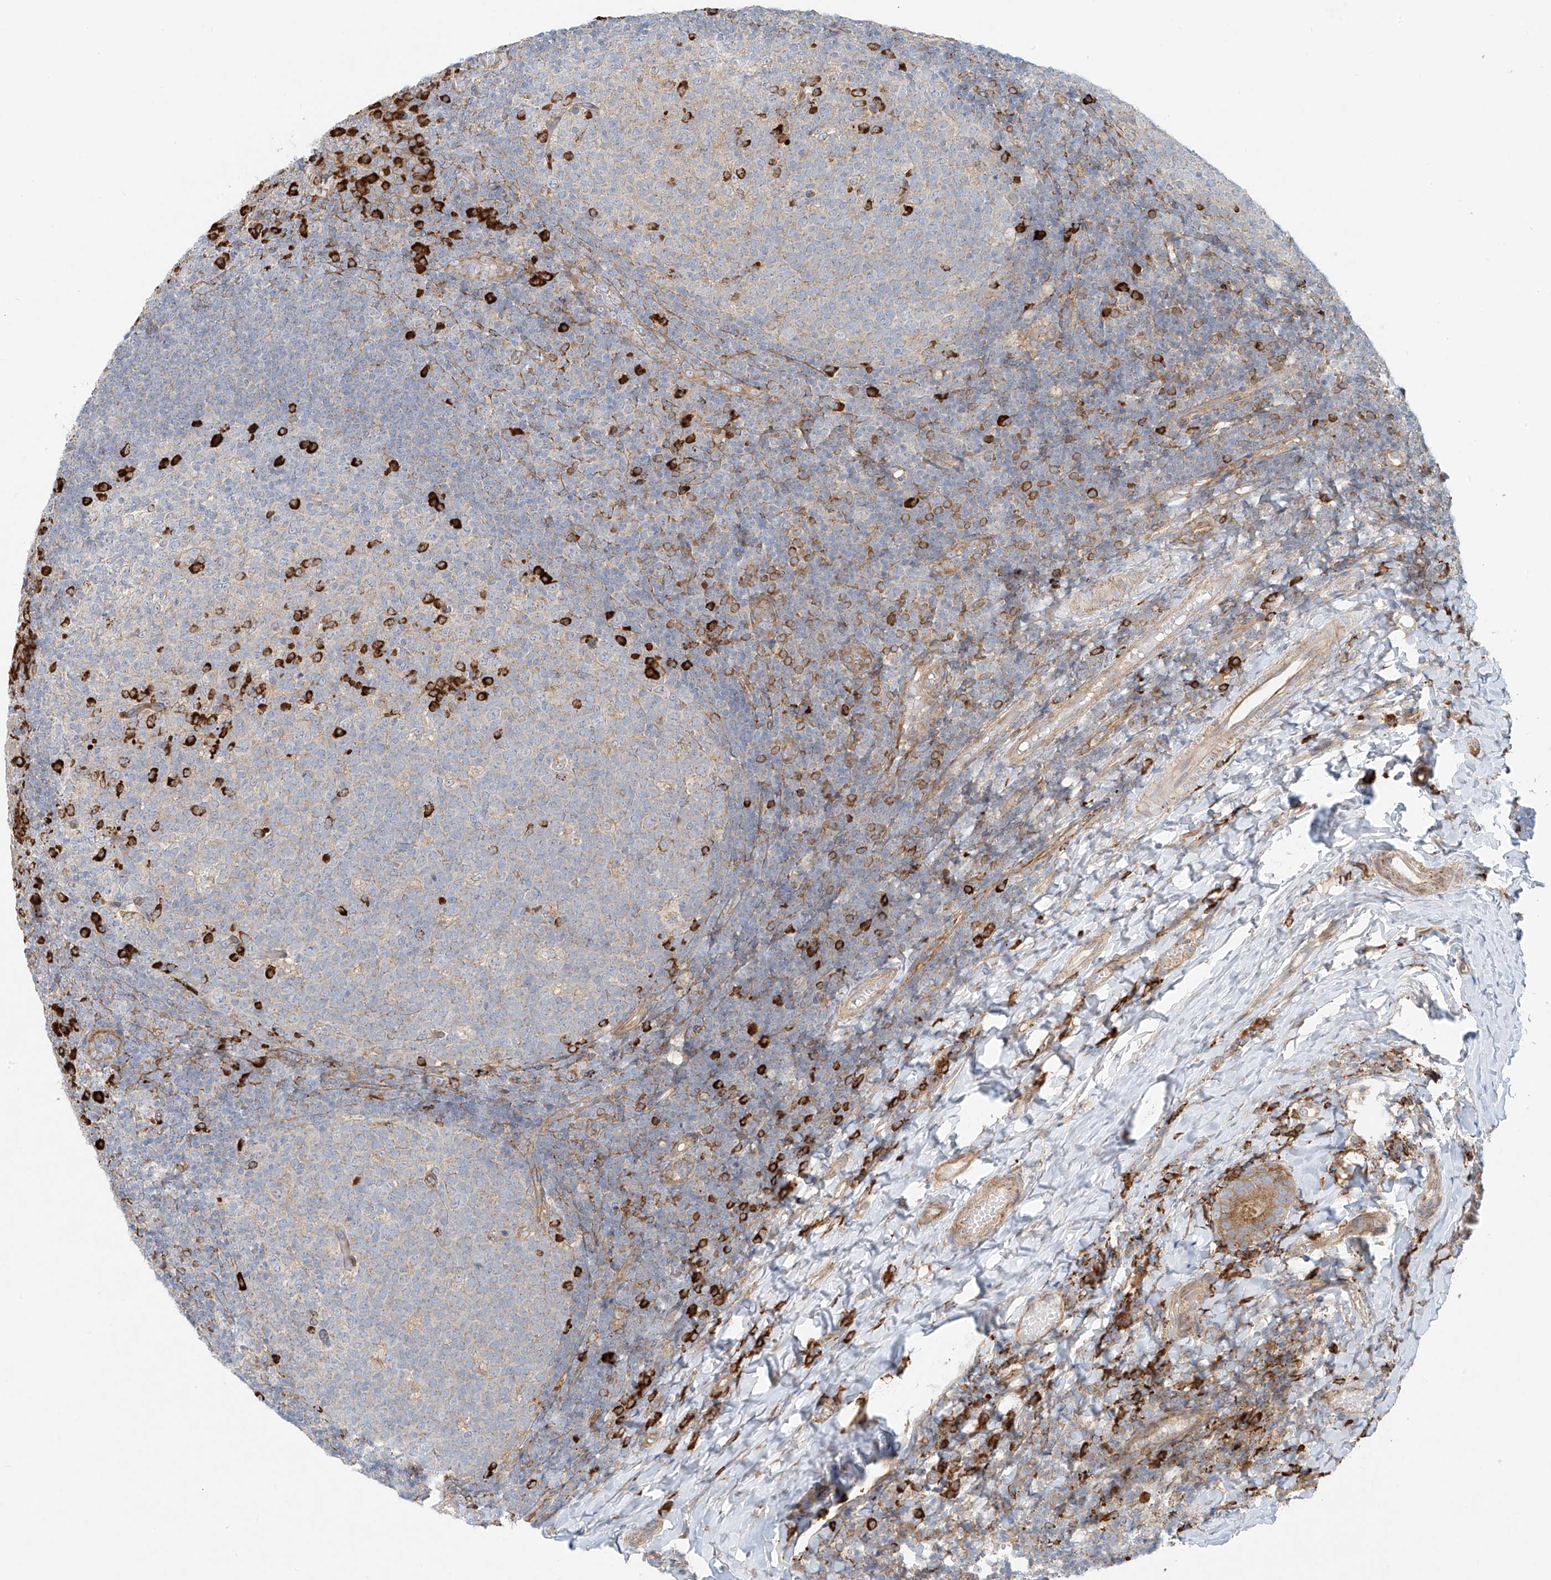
{"staining": {"intensity": "strong", "quantity": "<25%", "location": "cytoplasmic/membranous"}, "tissue": "tonsil", "cell_type": "Germinal center cells", "image_type": "normal", "snomed": [{"axis": "morphology", "description": "Normal tissue, NOS"}, {"axis": "topography", "description": "Tonsil"}], "caption": "Tonsil was stained to show a protein in brown. There is medium levels of strong cytoplasmic/membranous positivity in approximately <25% of germinal center cells. Ihc stains the protein in brown and the nuclei are stained blue.", "gene": "EIPR1", "patient": {"sex": "female", "age": 19}}